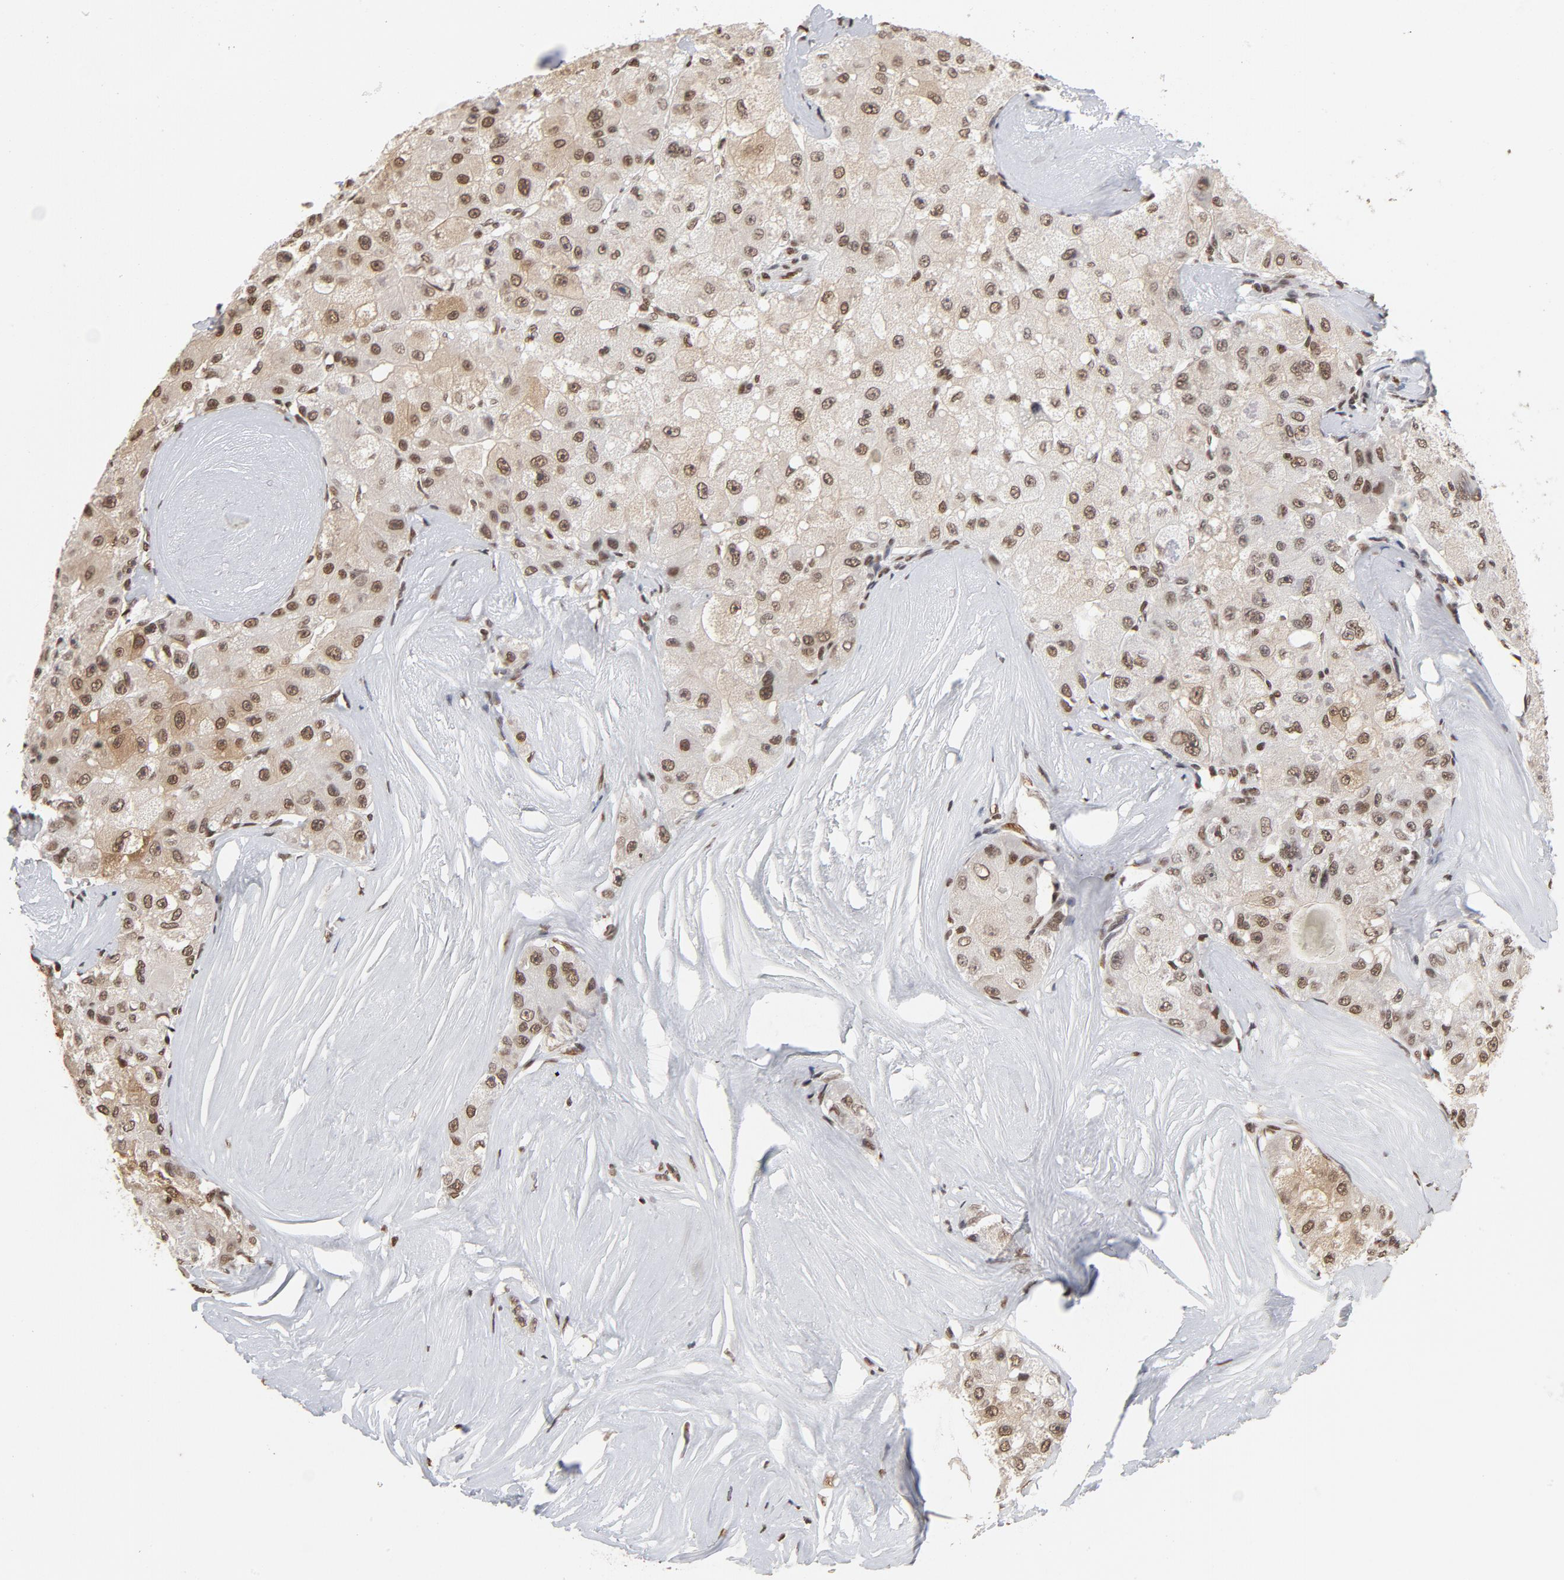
{"staining": {"intensity": "moderate", "quantity": "25%-75%", "location": "cytoplasmic/membranous,nuclear"}, "tissue": "liver cancer", "cell_type": "Tumor cells", "image_type": "cancer", "snomed": [{"axis": "morphology", "description": "Carcinoma, Hepatocellular, NOS"}, {"axis": "topography", "description": "Liver"}], "caption": "Tumor cells exhibit medium levels of moderate cytoplasmic/membranous and nuclear staining in approximately 25%-75% of cells in human liver cancer.", "gene": "TP53BP1", "patient": {"sex": "male", "age": 80}}